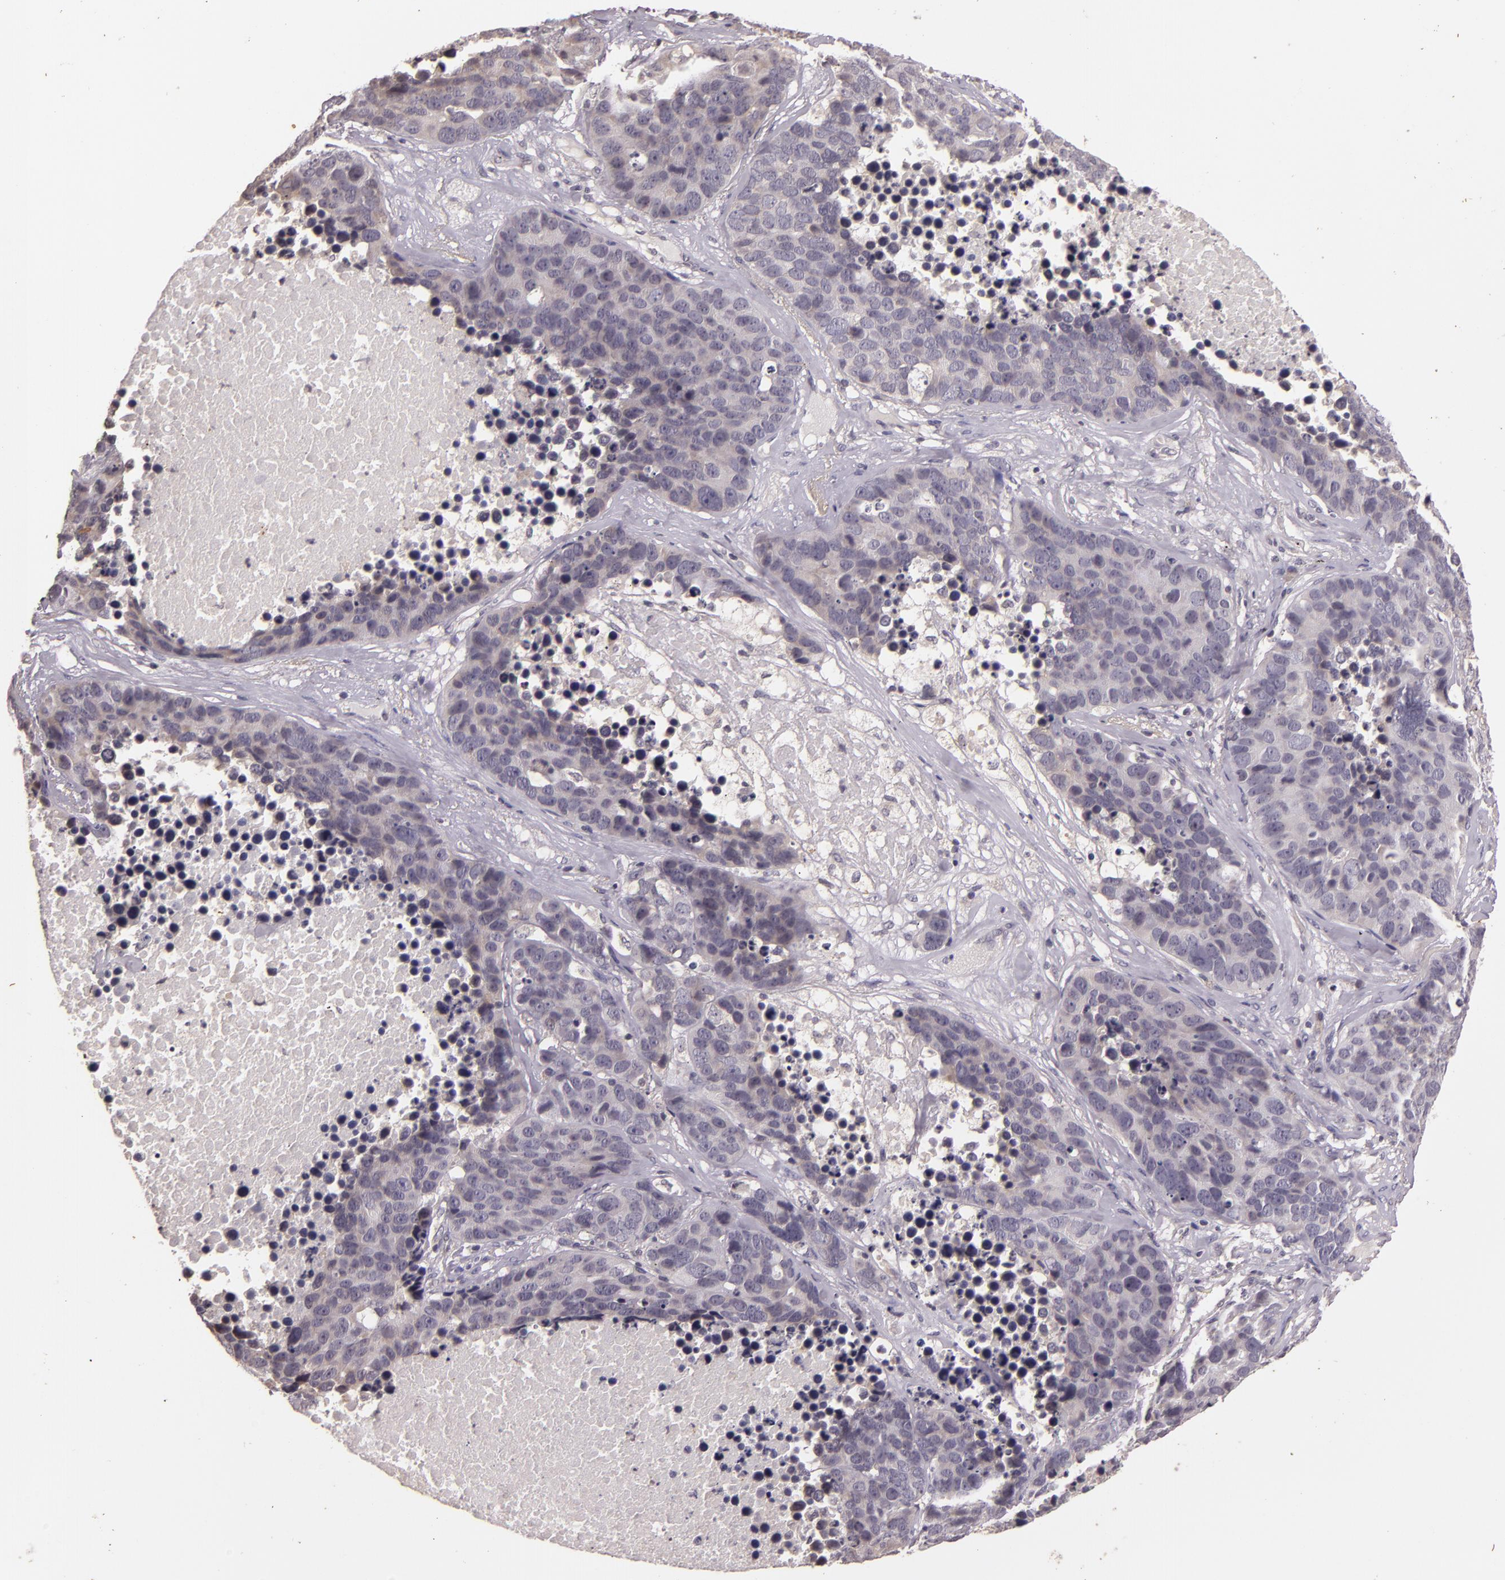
{"staining": {"intensity": "negative", "quantity": "none", "location": "none"}, "tissue": "lung cancer", "cell_type": "Tumor cells", "image_type": "cancer", "snomed": [{"axis": "morphology", "description": "Carcinoid, malignant, NOS"}, {"axis": "topography", "description": "Lung"}], "caption": "A micrograph of carcinoid (malignant) (lung) stained for a protein reveals no brown staining in tumor cells.", "gene": "TFF1", "patient": {"sex": "male", "age": 60}}